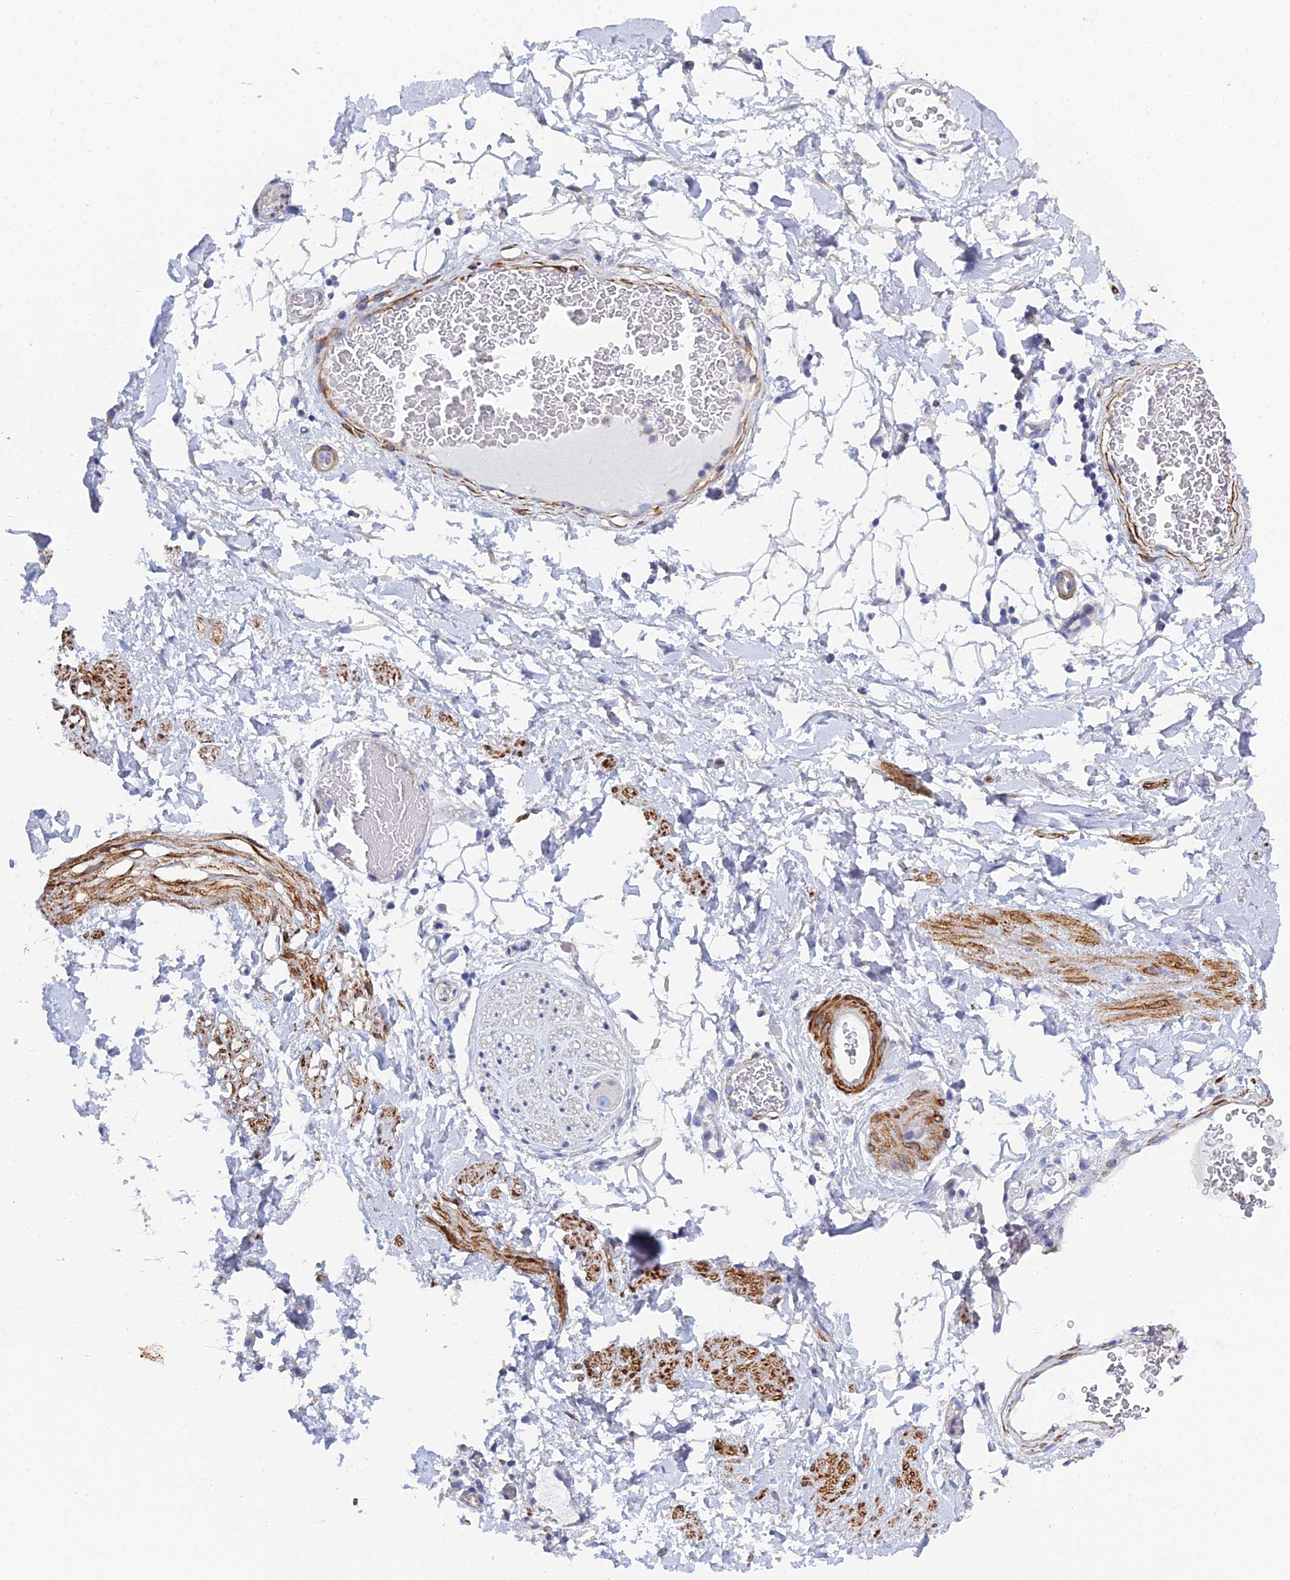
{"staining": {"intensity": "negative", "quantity": "none", "location": "none"}, "tissue": "adipose tissue", "cell_type": "Adipocytes", "image_type": "normal", "snomed": [{"axis": "morphology", "description": "Normal tissue, NOS"}, {"axis": "morphology", "description": "Adenocarcinoma, NOS"}, {"axis": "topography", "description": "Rectum"}, {"axis": "topography", "description": "Vagina"}, {"axis": "topography", "description": "Peripheral nerve tissue"}], "caption": "Normal adipose tissue was stained to show a protein in brown. There is no significant positivity in adipocytes. The staining was performed using DAB (3,3'-diaminobenzidine) to visualize the protein expression in brown, while the nuclei were stained in blue with hematoxylin (Magnification: 20x).", "gene": "PCDHA8", "patient": {"sex": "female", "age": 71}}